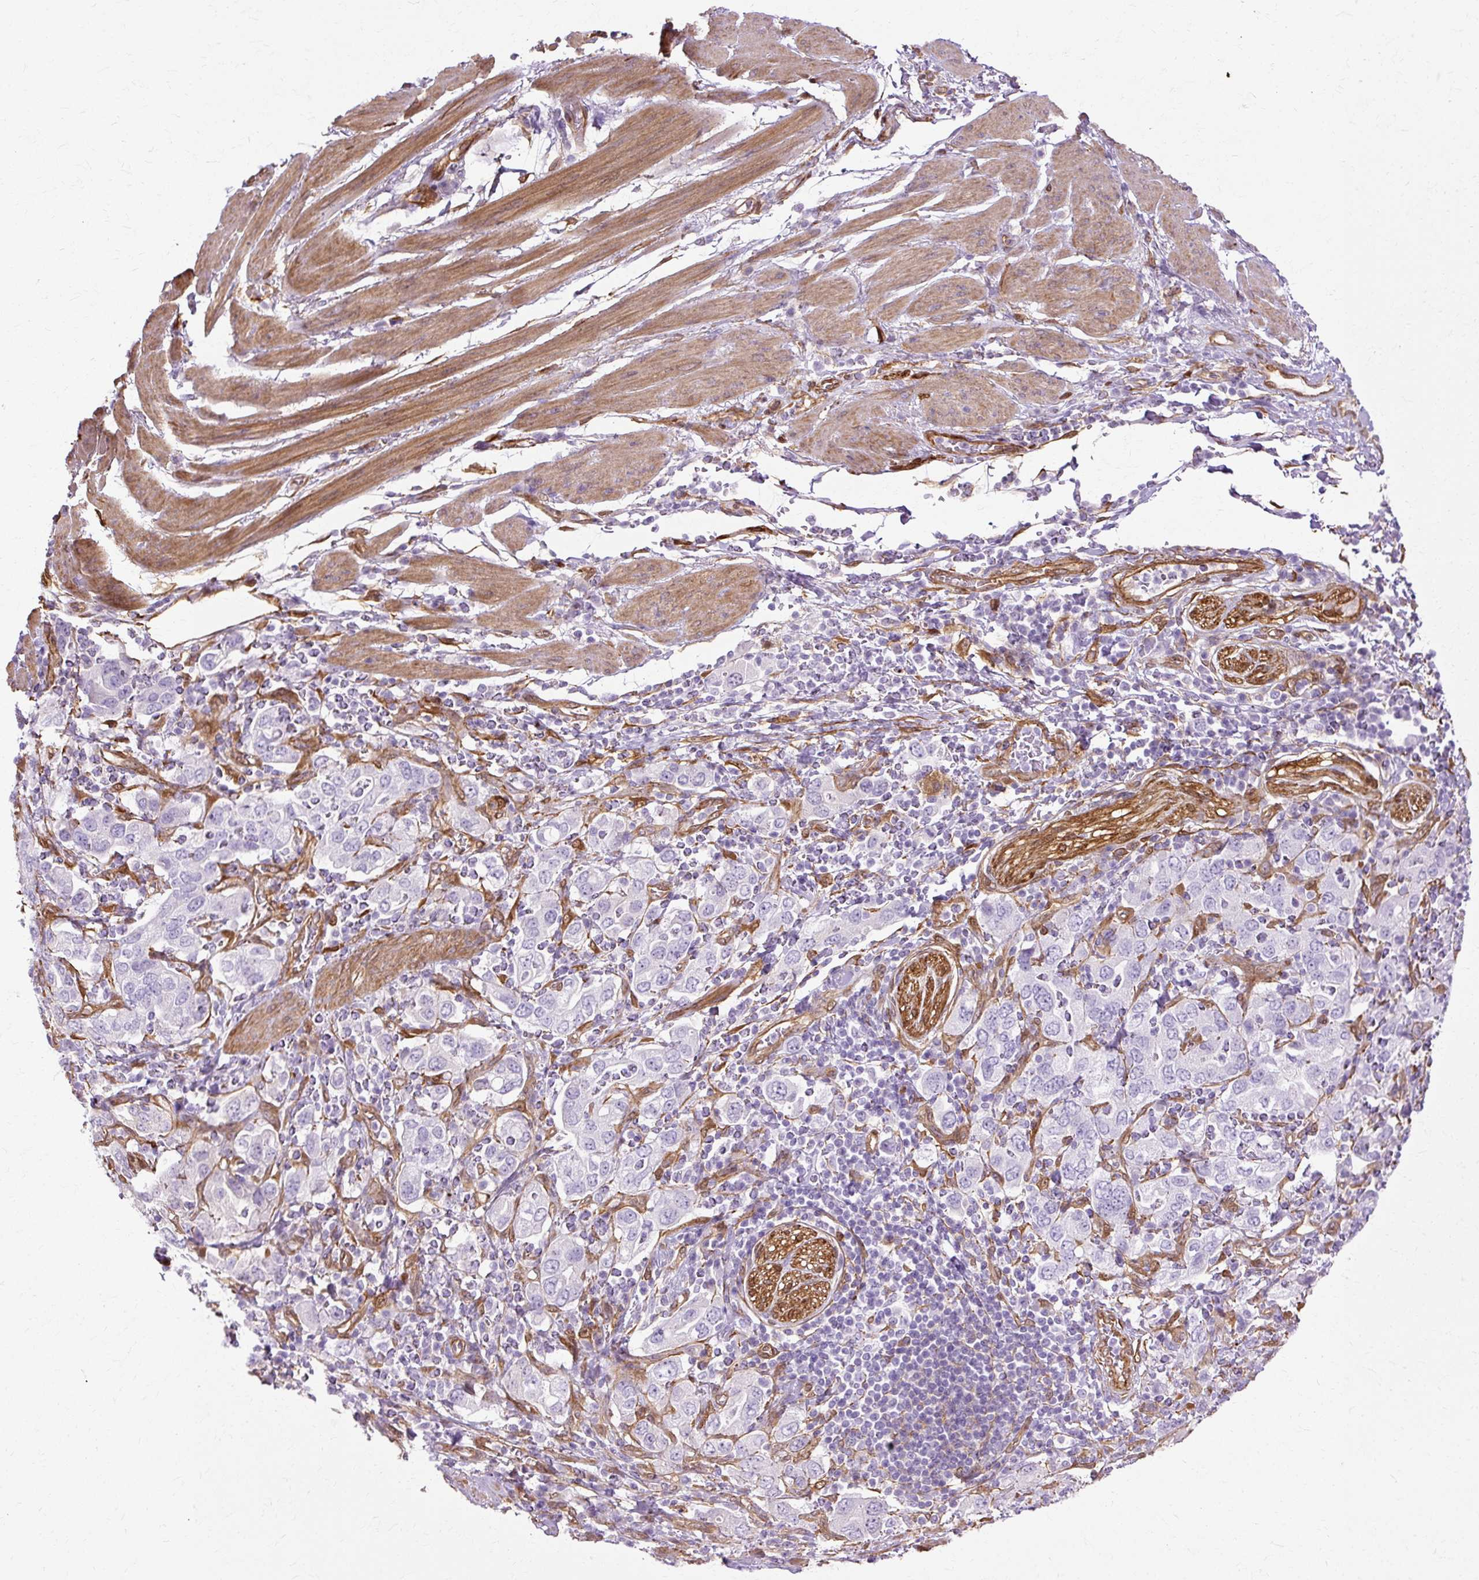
{"staining": {"intensity": "negative", "quantity": "none", "location": "none"}, "tissue": "stomach cancer", "cell_type": "Tumor cells", "image_type": "cancer", "snomed": [{"axis": "morphology", "description": "Adenocarcinoma, NOS"}, {"axis": "topography", "description": "Stomach, upper"}, {"axis": "topography", "description": "Stomach"}], "caption": "A histopathology image of human stomach adenocarcinoma is negative for staining in tumor cells.", "gene": "CNN3", "patient": {"sex": "male", "age": 62}}